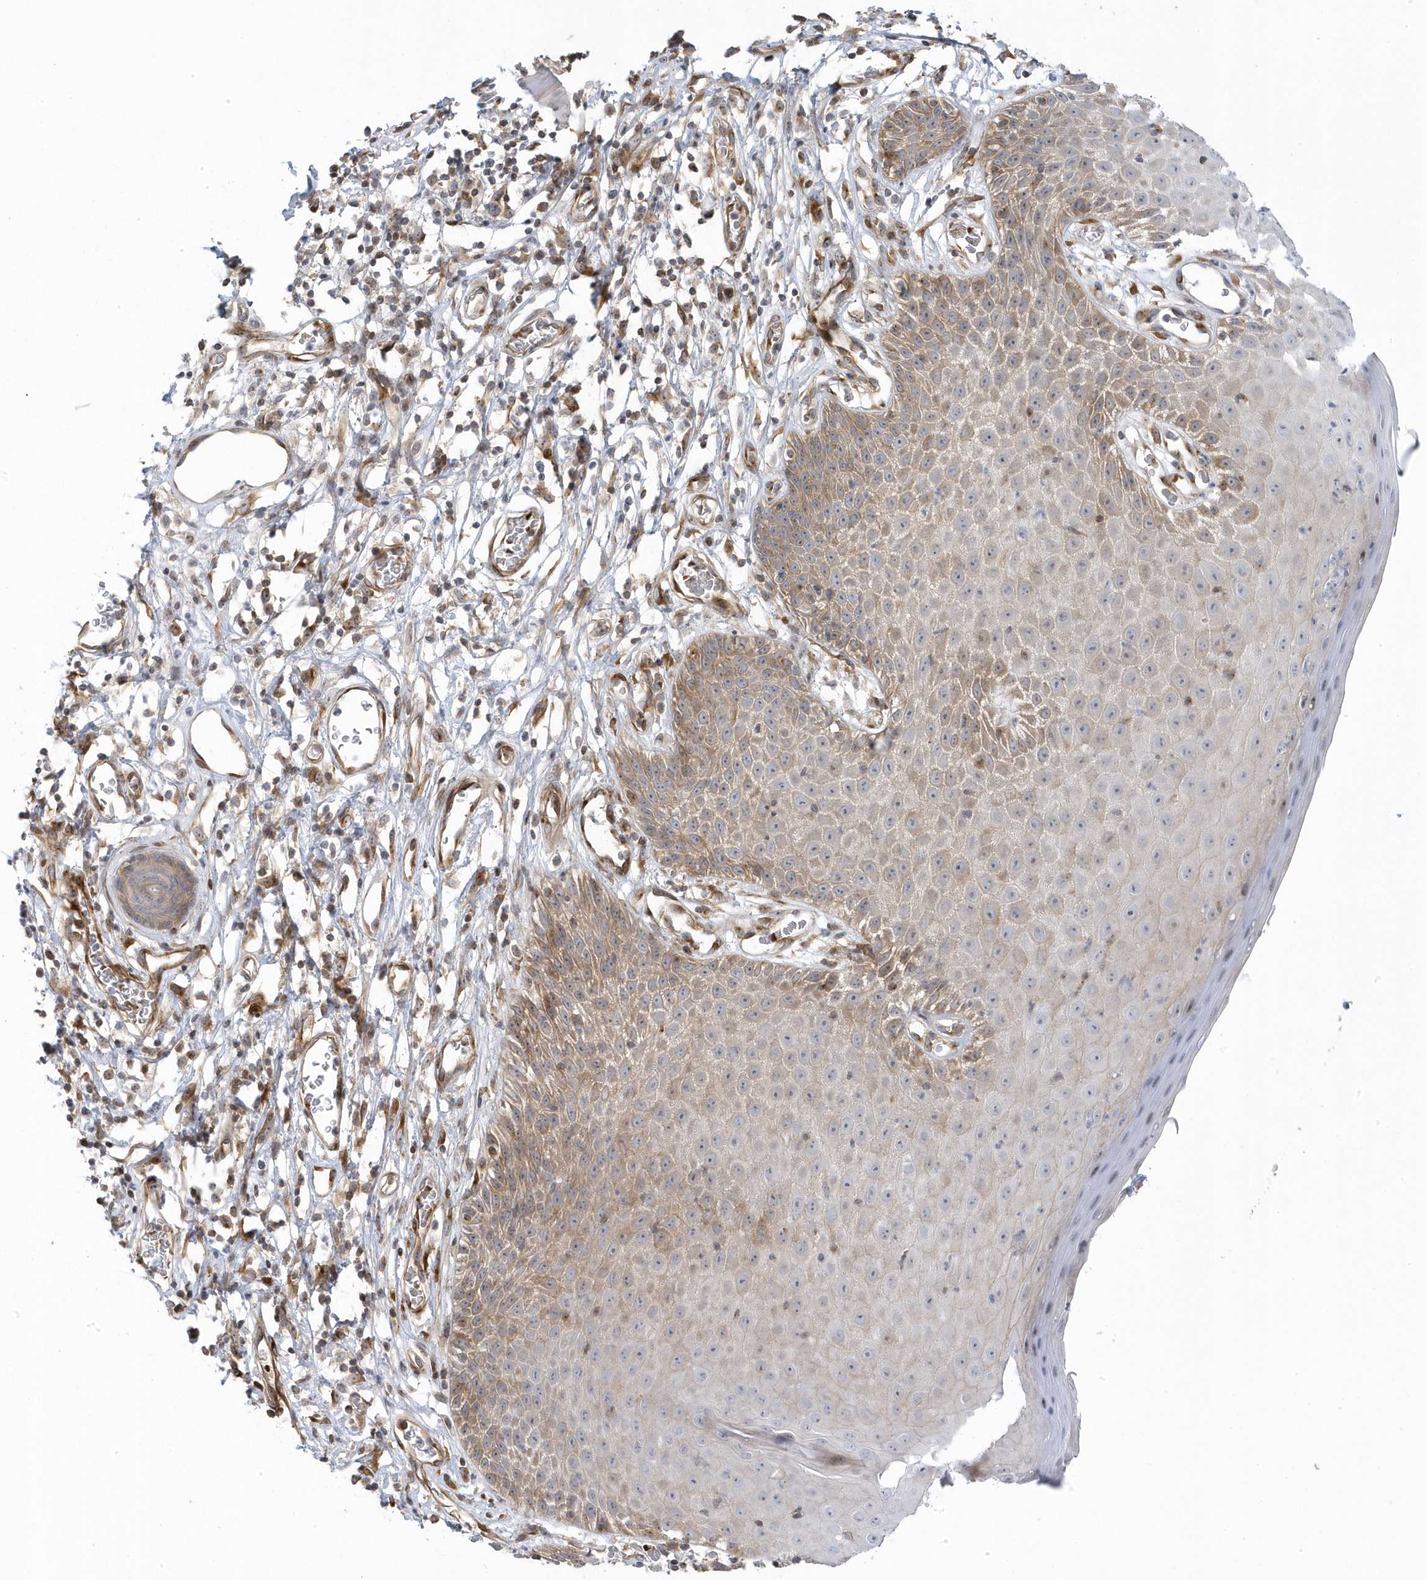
{"staining": {"intensity": "moderate", "quantity": "25%-75%", "location": "cytoplasmic/membranous"}, "tissue": "skin", "cell_type": "Epidermal cells", "image_type": "normal", "snomed": [{"axis": "morphology", "description": "Normal tissue, NOS"}, {"axis": "topography", "description": "Vulva"}], "caption": "Protein staining displays moderate cytoplasmic/membranous expression in approximately 25%-75% of epidermal cells in unremarkable skin. (IHC, brightfield microscopy, high magnification).", "gene": "MAP7D3", "patient": {"sex": "female", "age": 68}}